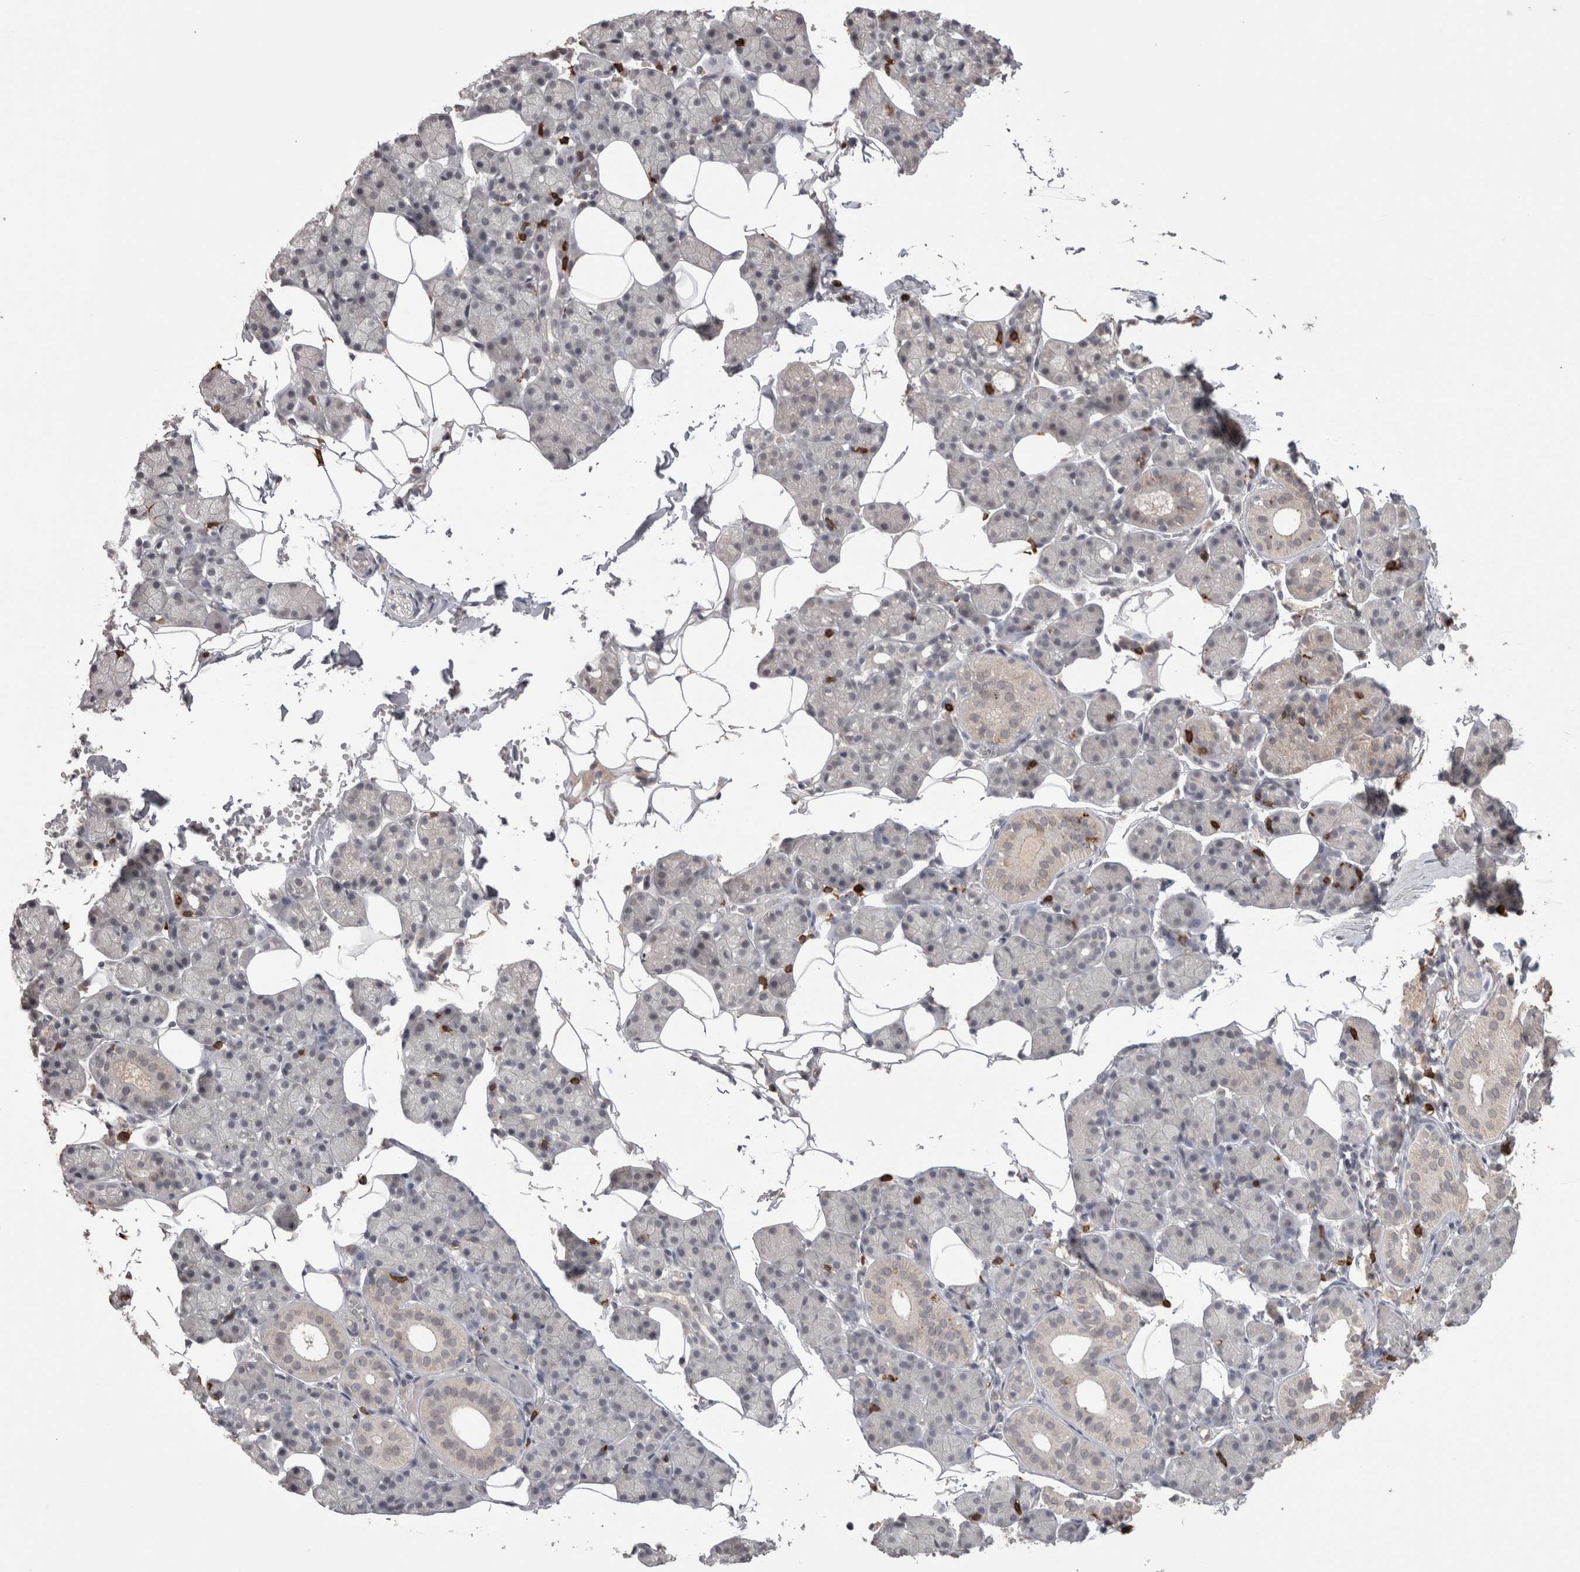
{"staining": {"intensity": "weak", "quantity": "<25%", "location": "cytoplasmic/membranous"}, "tissue": "salivary gland", "cell_type": "Glandular cells", "image_type": "normal", "snomed": [{"axis": "morphology", "description": "Normal tissue, NOS"}, {"axis": "topography", "description": "Salivary gland"}], "caption": "This is an IHC photomicrograph of normal human salivary gland. There is no expression in glandular cells.", "gene": "SKAP1", "patient": {"sex": "female", "age": 33}}